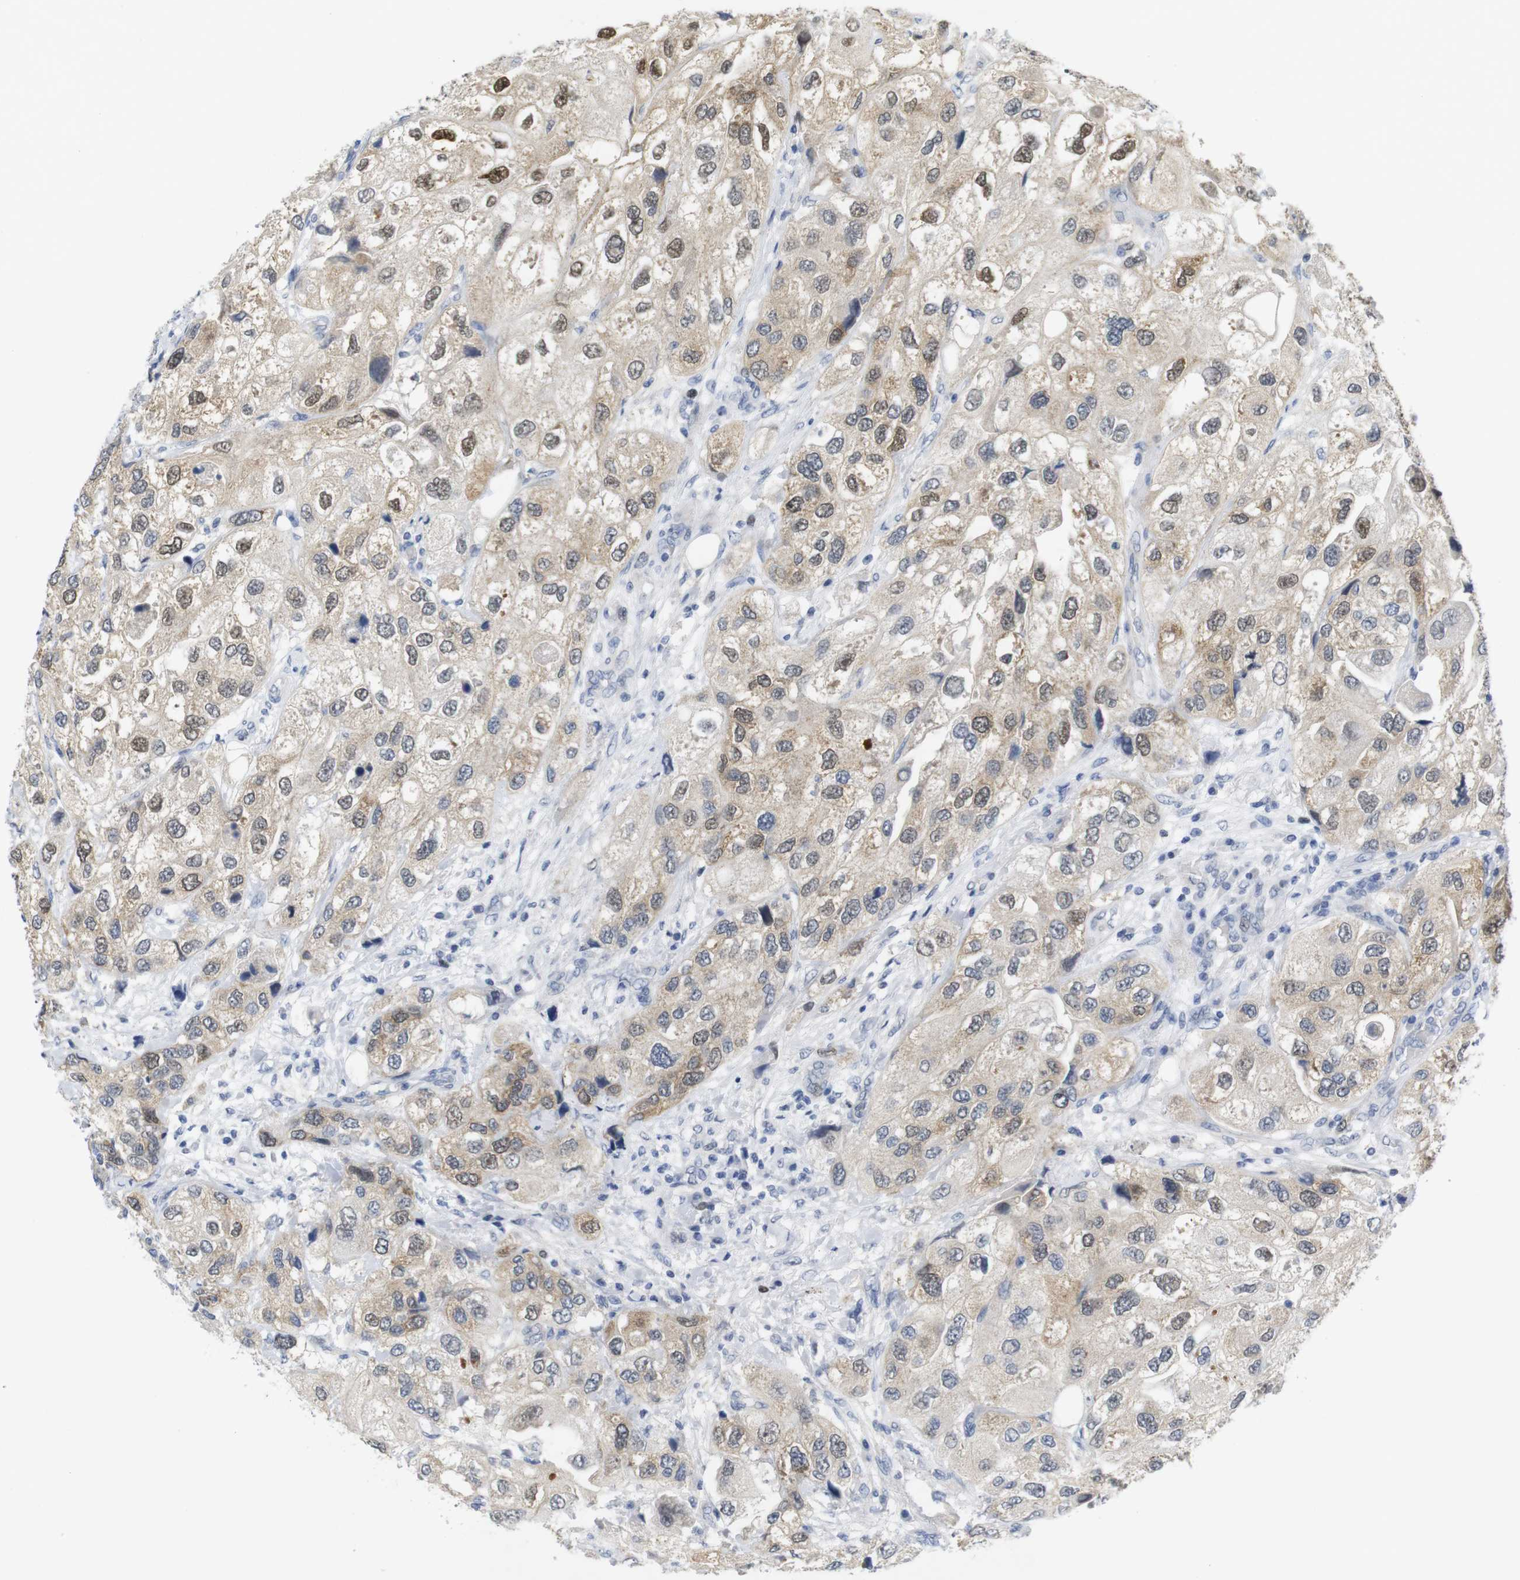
{"staining": {"intensity": "moderate", "quantity": "25%-75%", "location": "cytoplasmic/membranous,nuclear"}, "tissue": "urothelial cancer", "cell_type": "Tumor cells", "image_type": "cancer", "snomed": [{"axis": "morphology", "description": "Urothelial carcinoma, High grade"}, {"axis": "topography", "description": "Urinary bladder"}], "caption": "This photomicrograph exhibits immunohistochemistry (IHC) staining of human high-grade urothelial carcinoma, with medium moderate cytoplasmic/membranous and nuclear staining in approximately 25%-75% of tumor cells.", "gene": "CDK2", "patient": {"sex": "female", "age": 64}}